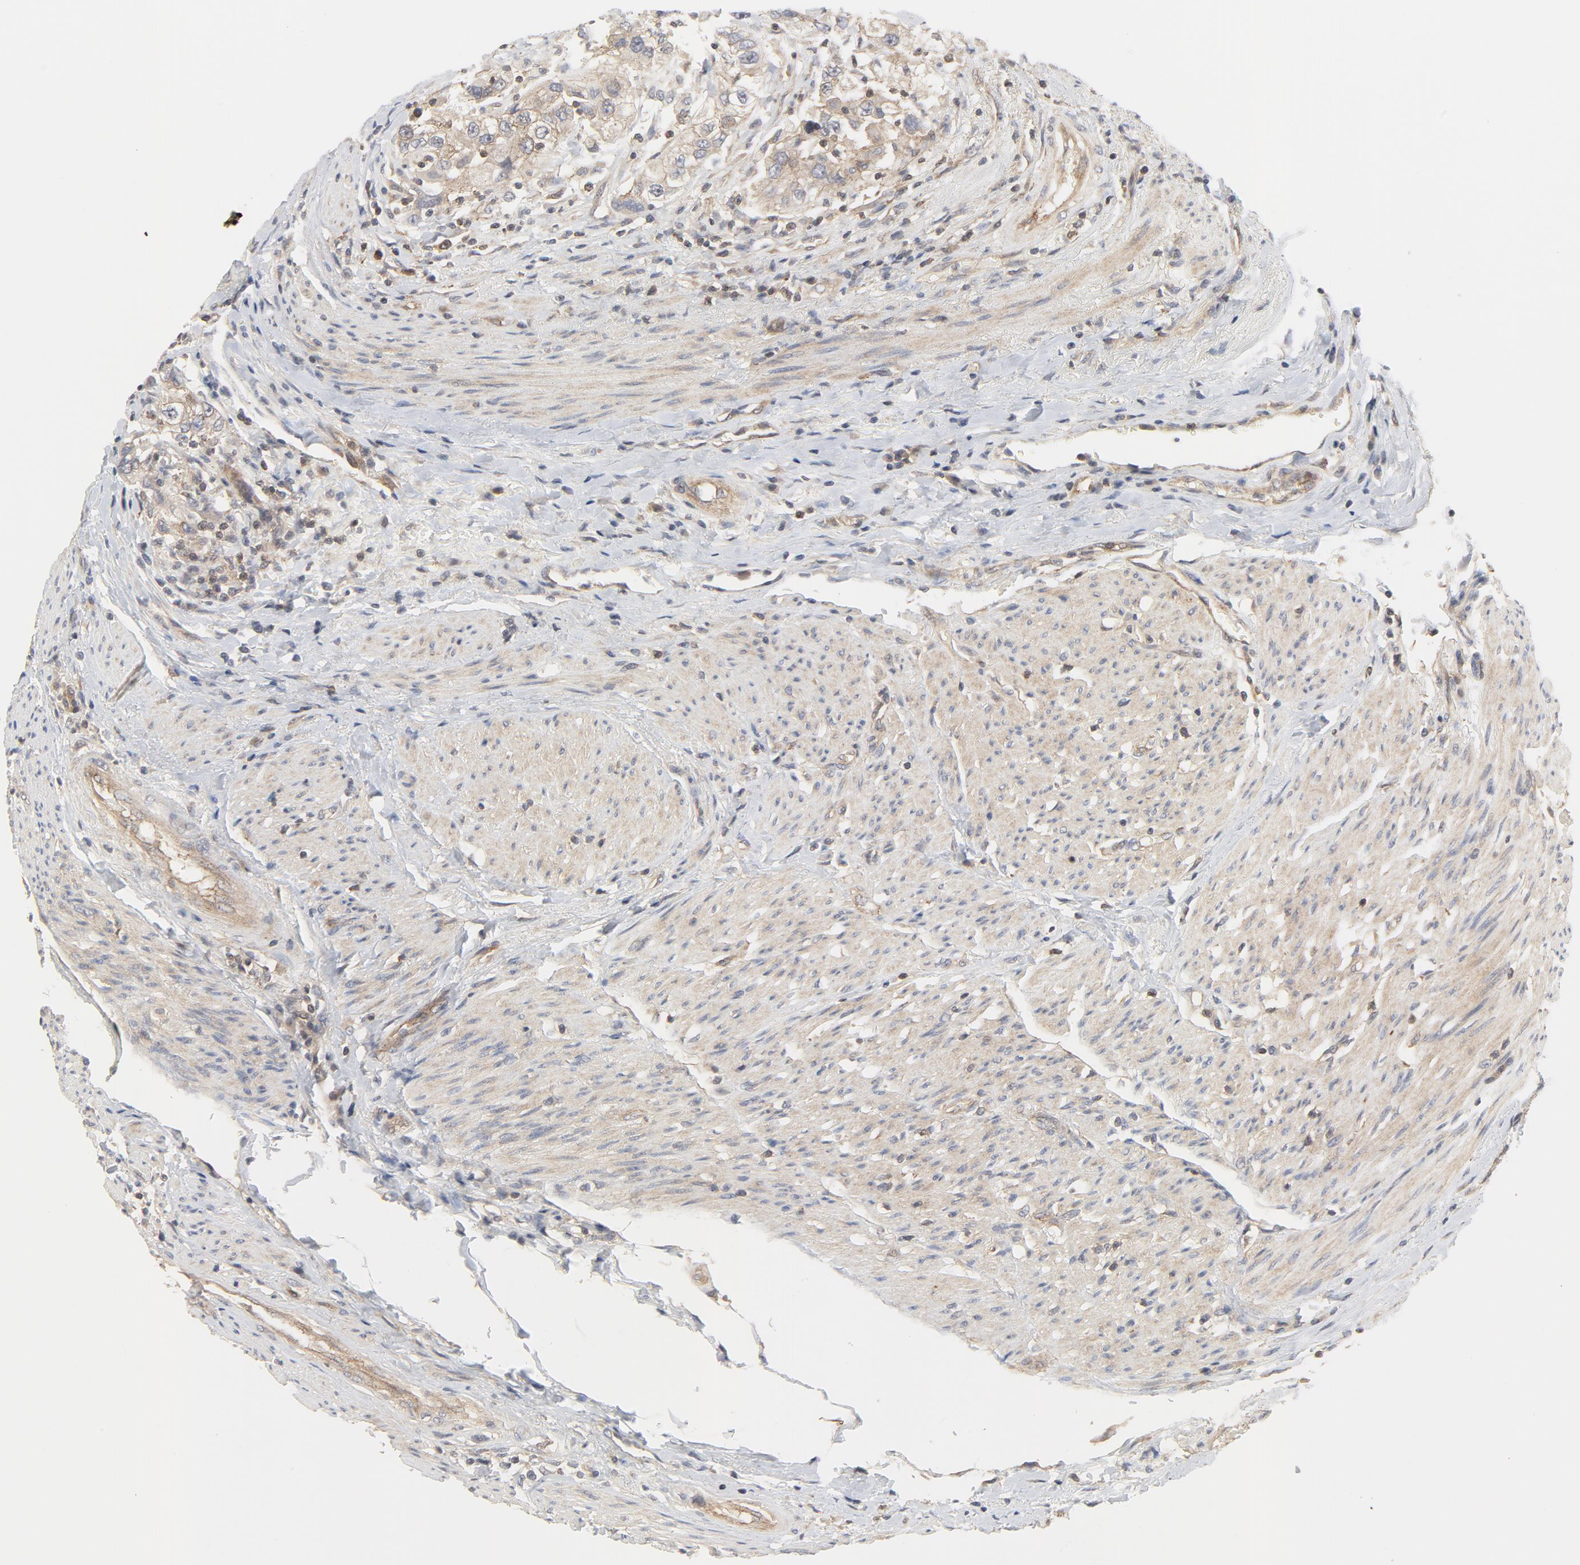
{"staining": {"intensity": "weak", "quantity": ">75%", "location": "cytoplasmic/membranous"}, "tissue": "urothelial cancer", "cell_type": "Tumor cells", "image_type": "cancer", "snomed": [{"axis": "morphology", "description": "Urothelial carcinoma, High grade"}, {"axis": "topography", "description": "Urinary bladder"}], "caption": "An immunohistochemistry histopathology image of neoplastic tissue is shown. Protein staining in brown shows weak cytoplasmic/membranous positivity in urothelial cancer within tumor cells. (Brightfield microscopy of DAB IHC at high magnification).", "gene": "MAP2K7", "patient": {"sex": "female", "age": 80}}